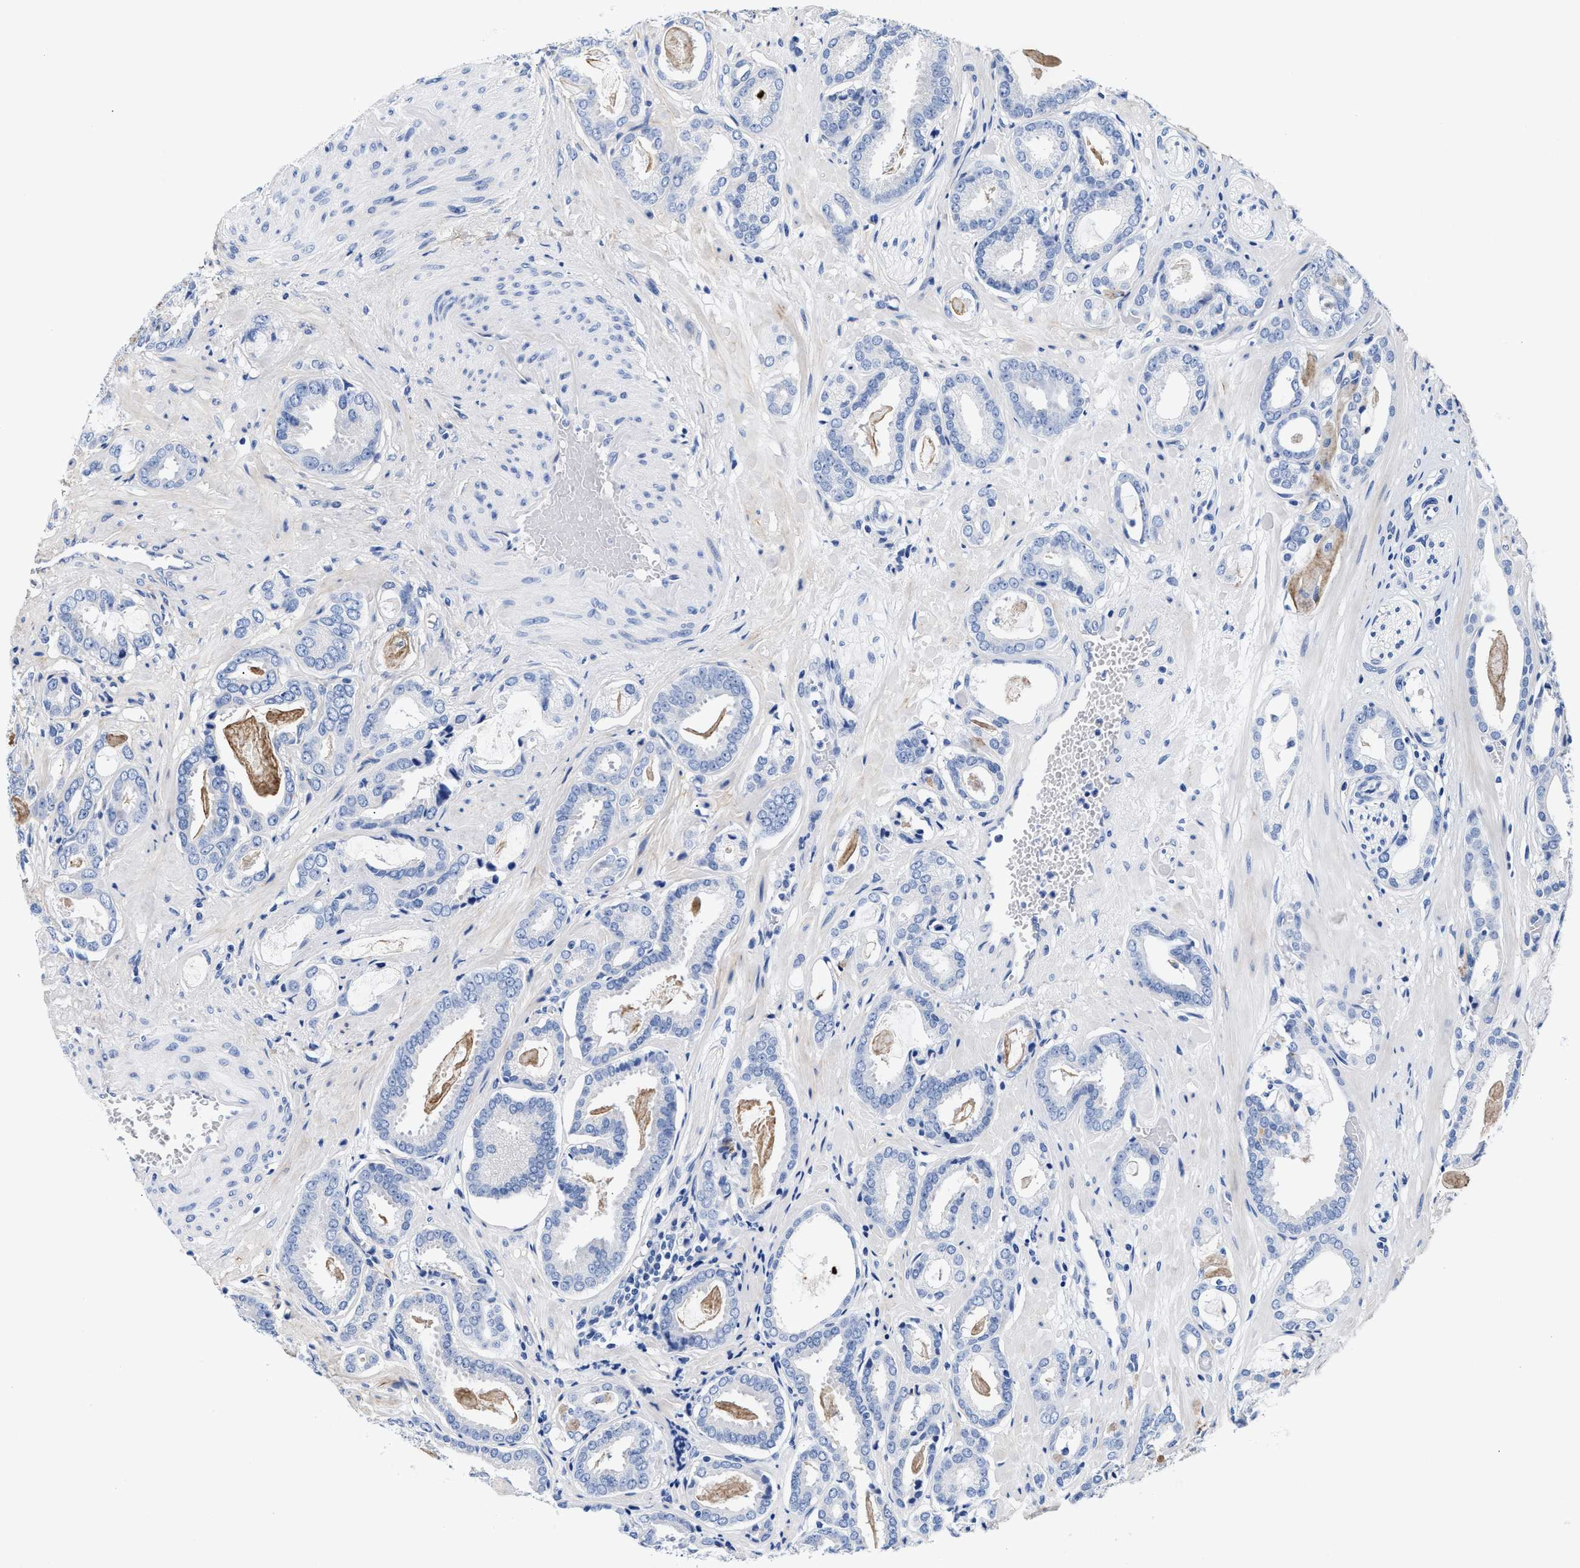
{"staining": {"intensity": "negative", "quantity": "none", "location": "none"}, "tissue": "prostate cancer", "cell_type": "Tumor cells", "image_type": "cancer", "snomed": [{"axis": "morphology", "description": "Adenocarcinoma, Low grade"}, {"axis": "topography", "description": "Prostate"}], "caption": "Immunohistochemistry (IHC) of human prostate cancer (adenocarcinoma (low-grade)) shows no staining in tumor cells.", "gene": "ACTL7B", "patient": {"sex": "male", "age": 53}}